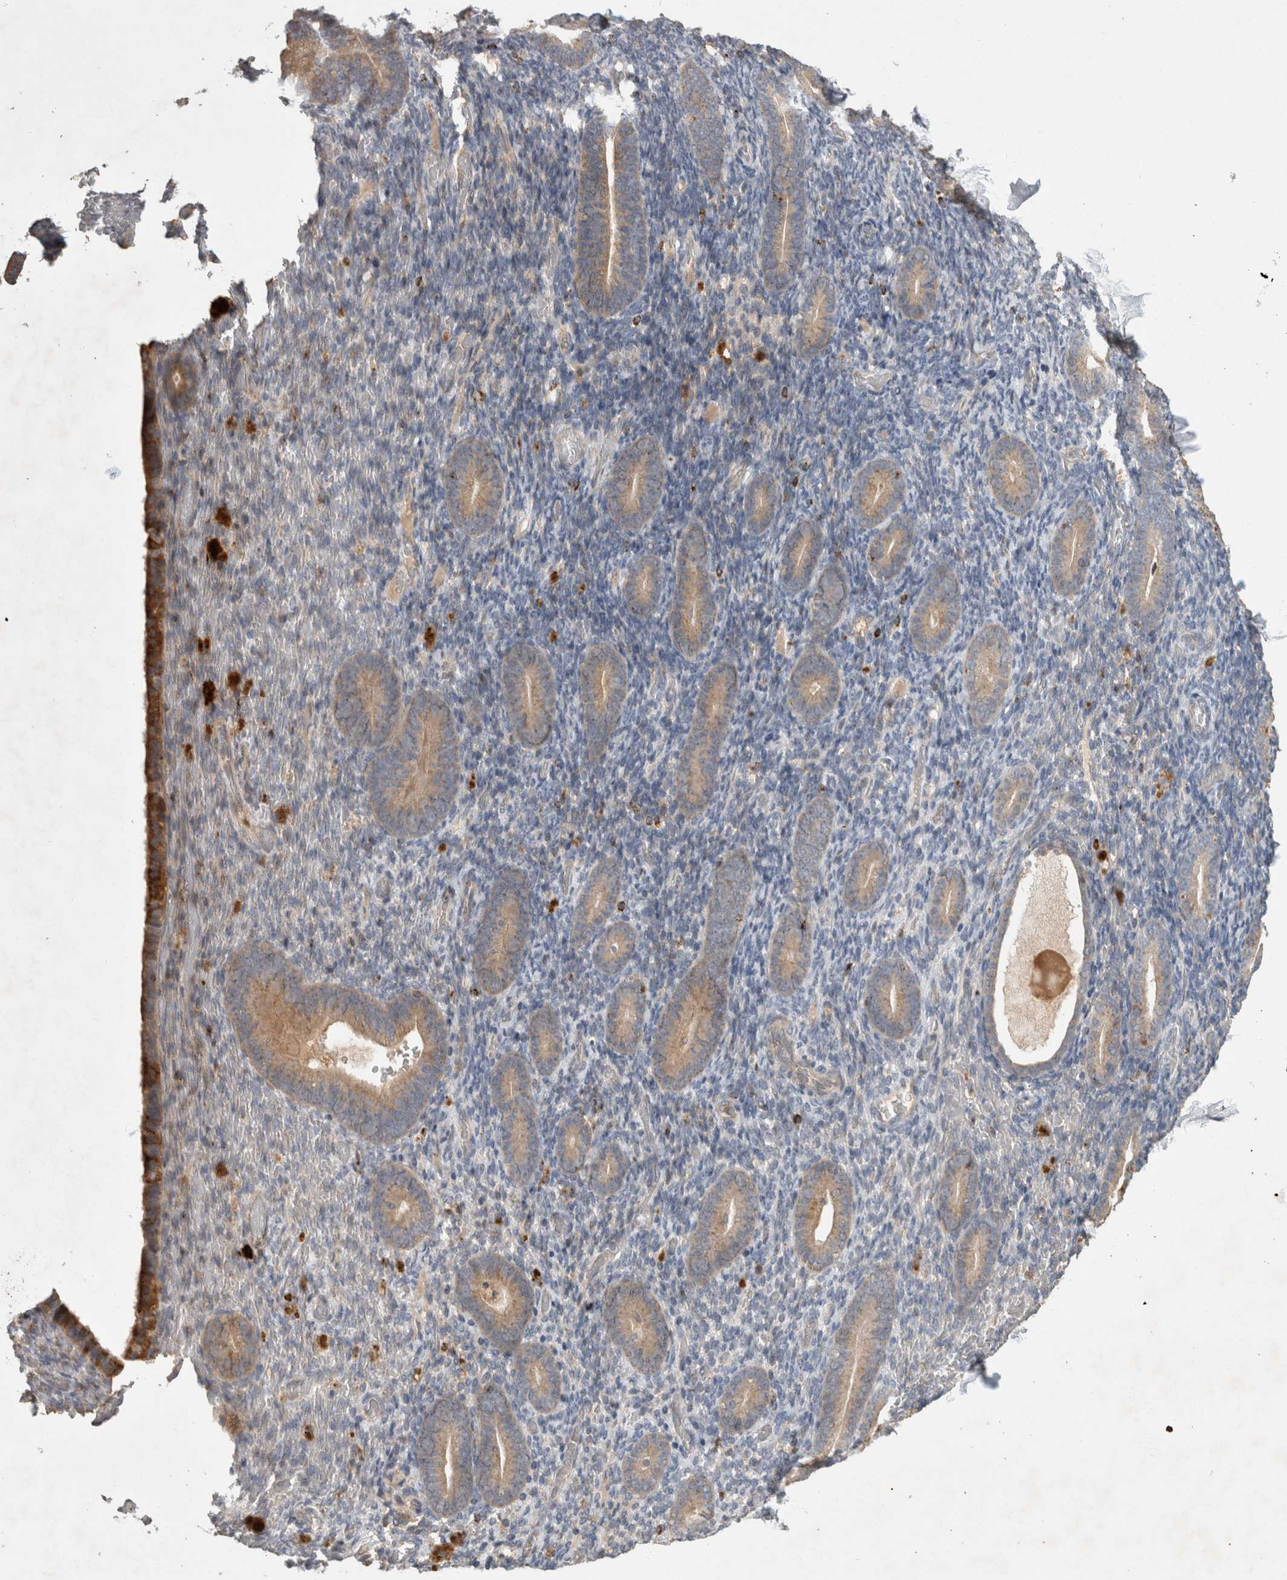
{"staining": {"intensity": "moderate", "quantity": "<25%", "location": "cytoplasmic/membranous"}, "tissue": "endometrium", "cell_type": "Cells in endometrial stroma", "image_type": "normal", "snomed": [{"axis": "morphology", "description": "Normal tissue, NOS"}, {"axis": "topography", "description": "Endometrium"}], "caption": "A brown stain highlights moderate cytoplasmic/membranous positivity of a protein in cells in endometrial stroma of benign human endometrium.", "gene": "SERAC1", "patient": {"sex": "female", "age": 51}}